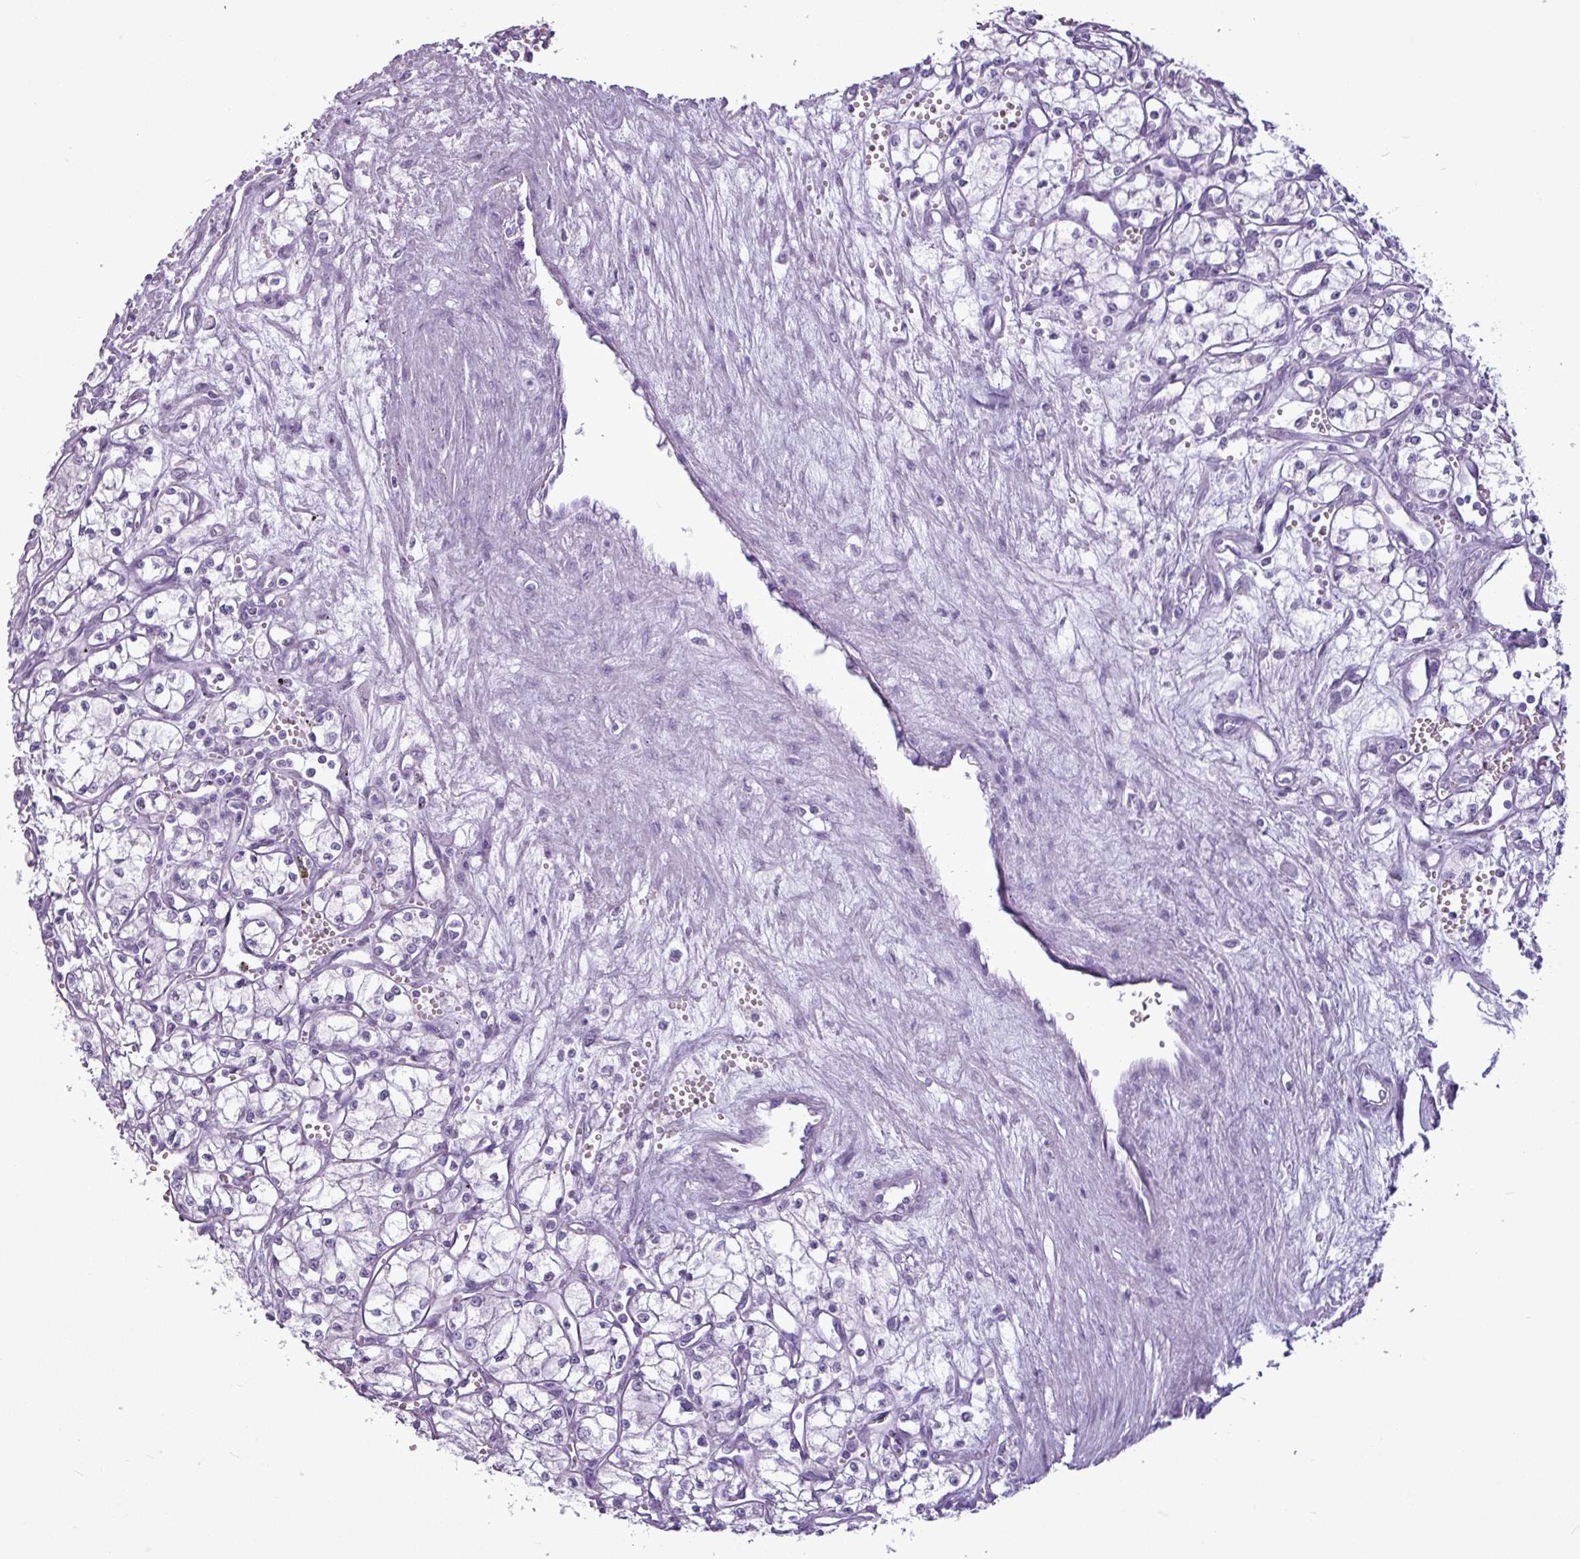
{"staining": {"intensity": "negative", "quantity": "none", "location": "none"}, "tissue": "renal cancer", "cell_type": "Tumor cells", "image_type": "cancer", "snomed": [{"axis": "morphology", "description": "Adenocarcinoma, NOS"}, {"axis": "topography", "description": "Kidney"}], "caption": "Image shows no significant protein positivity in tumor cells of renal adenocarcinoma.", "gene": "AMY2A", "patient": {"sex": "male", "age": 59}}